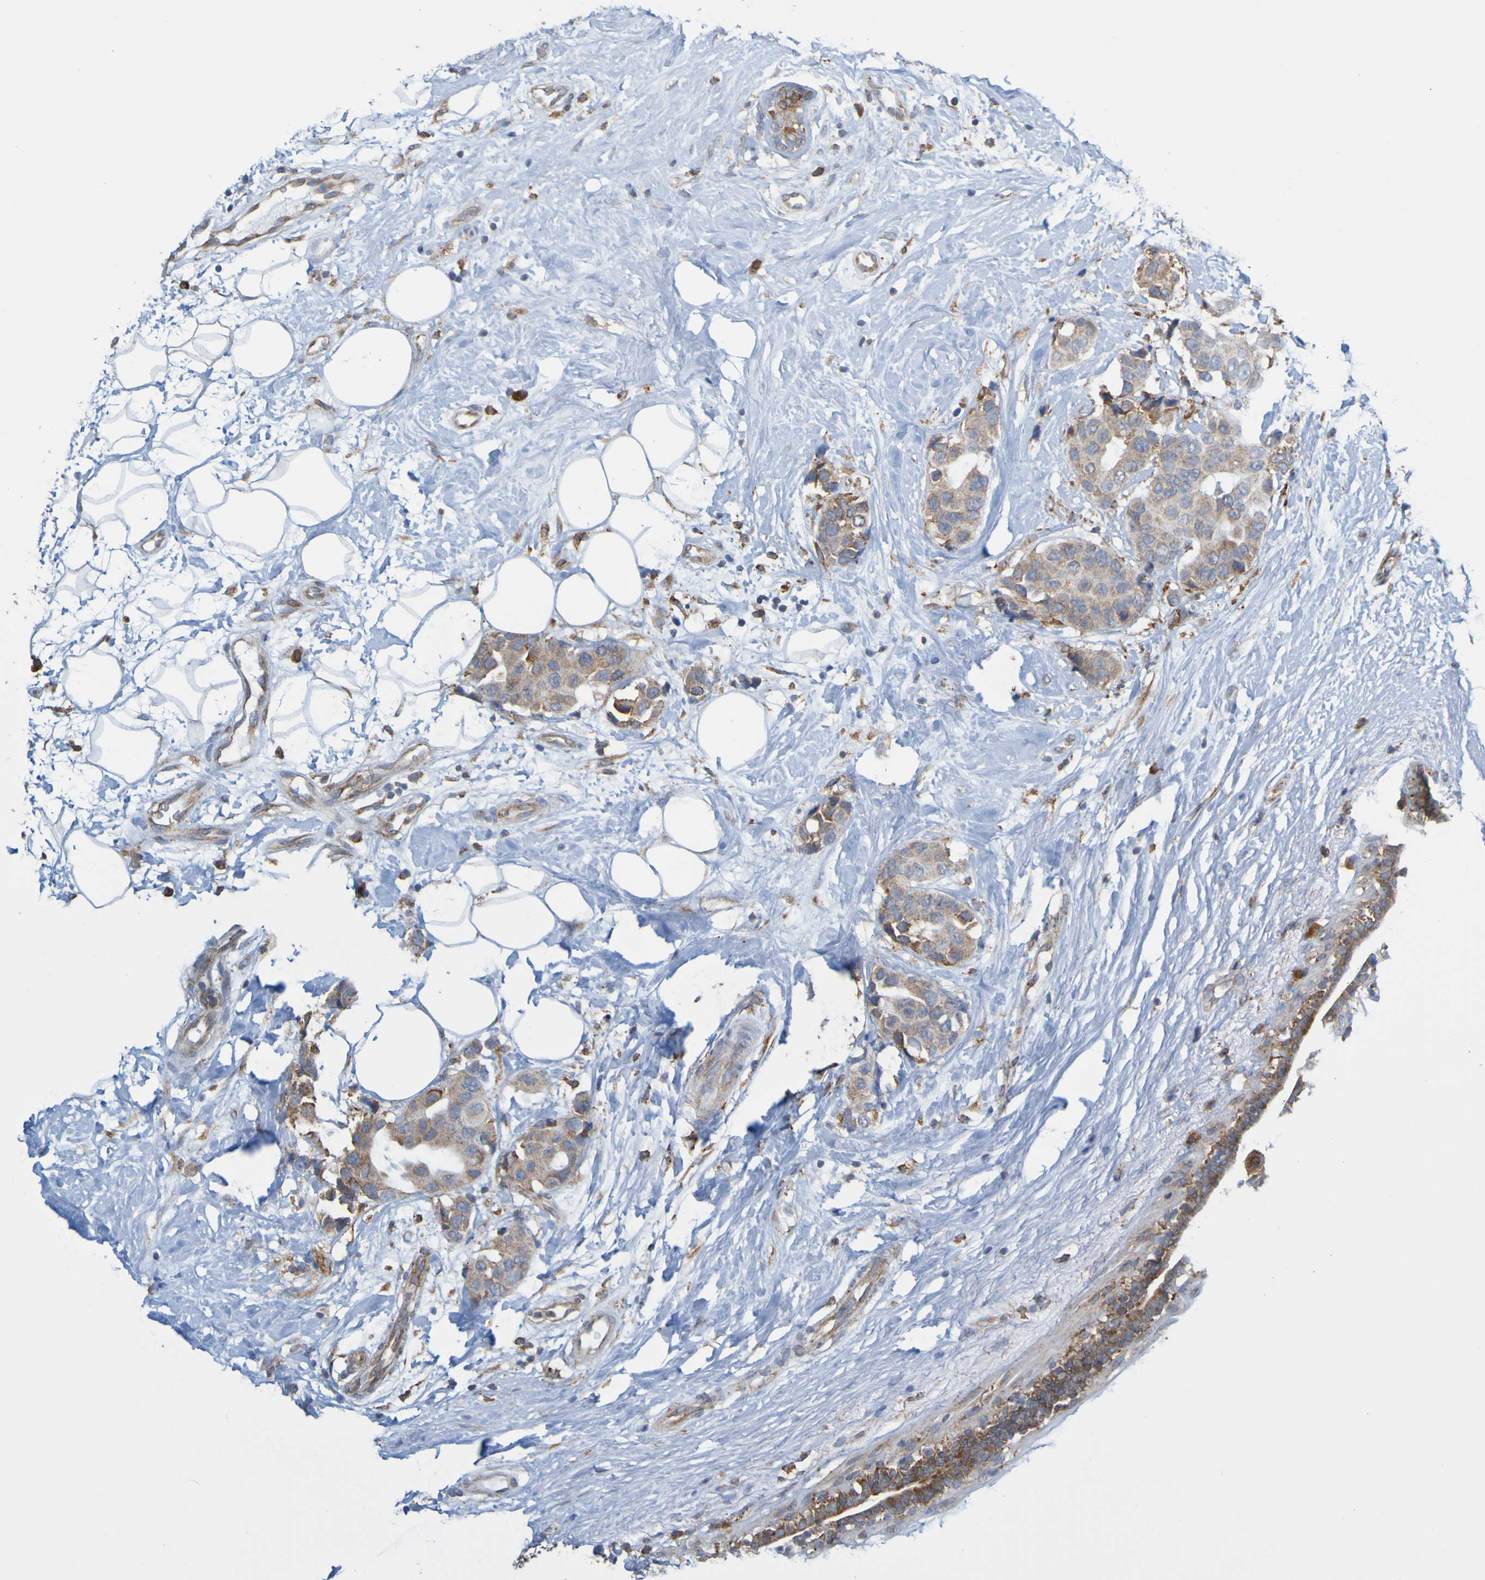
{"staining": {"intensity": "moderate", "quantity": ">75%", "location": "cytoplasmic/membranous"}, "tissue": "breast cancer", "cell_type": "Tumor cells", "image_type": "cancer", "snomed": [{"axis": "morphology", "description": "Normal tissue, NOS"}, {"axis": "morphology", "description": "Duct carcinoma"}, {"axis": "topography", "description": "Breast"}], "caption": "Breast cancer (invasive ductal carcinoma) stained for a protein displays moderate cytoplasmic/membranous positivity in tumor cells. (brown staining indicates protein expression, while blue staining denotes nuclei).", "gene": "PDIA3", "patient": {"sex": "female", "age": 39}}